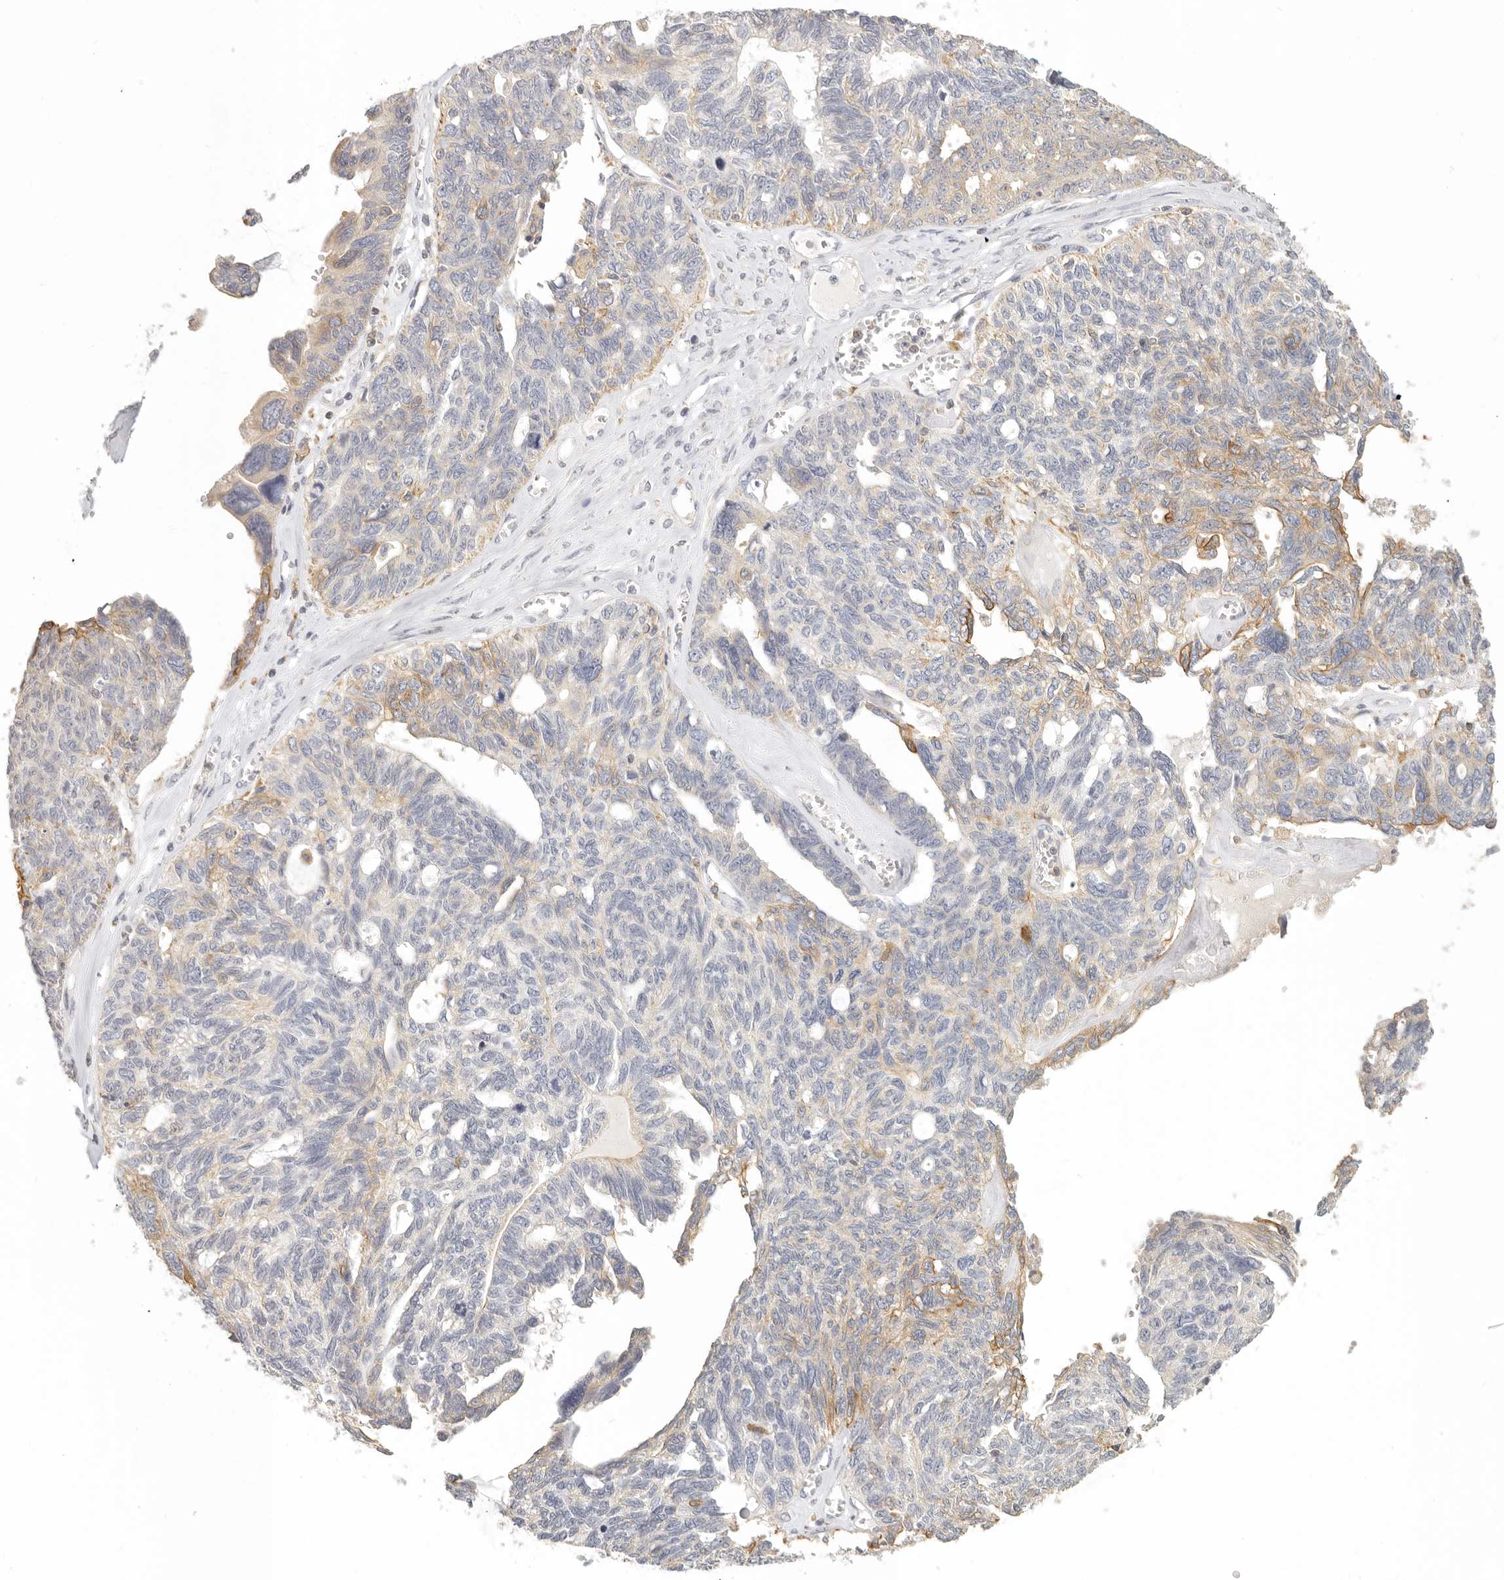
{"staining": {"intensity": "moderate", "quantity": "<25%", "location": "cytoplasmic/membranous"}, "tissue": "ovarian cancer", "cell_type": "Tumor cells", "image_type": "cancer", "snomed": [{"axis": "morphology", "description": "Cystadenocarcinoma, serous, NOS"}, {"axis": "topography", "description": "Ovary"}], "caption": "Immunohistochemical staining of human serous cystadenocarcinoma (ovarian) demonstrates low levels of moderate cytoplasmic/membranous staining in approximately <25% of tumor cells.", "gene": "ANXA9", "patient": {"sex": "female", "age": 79}}